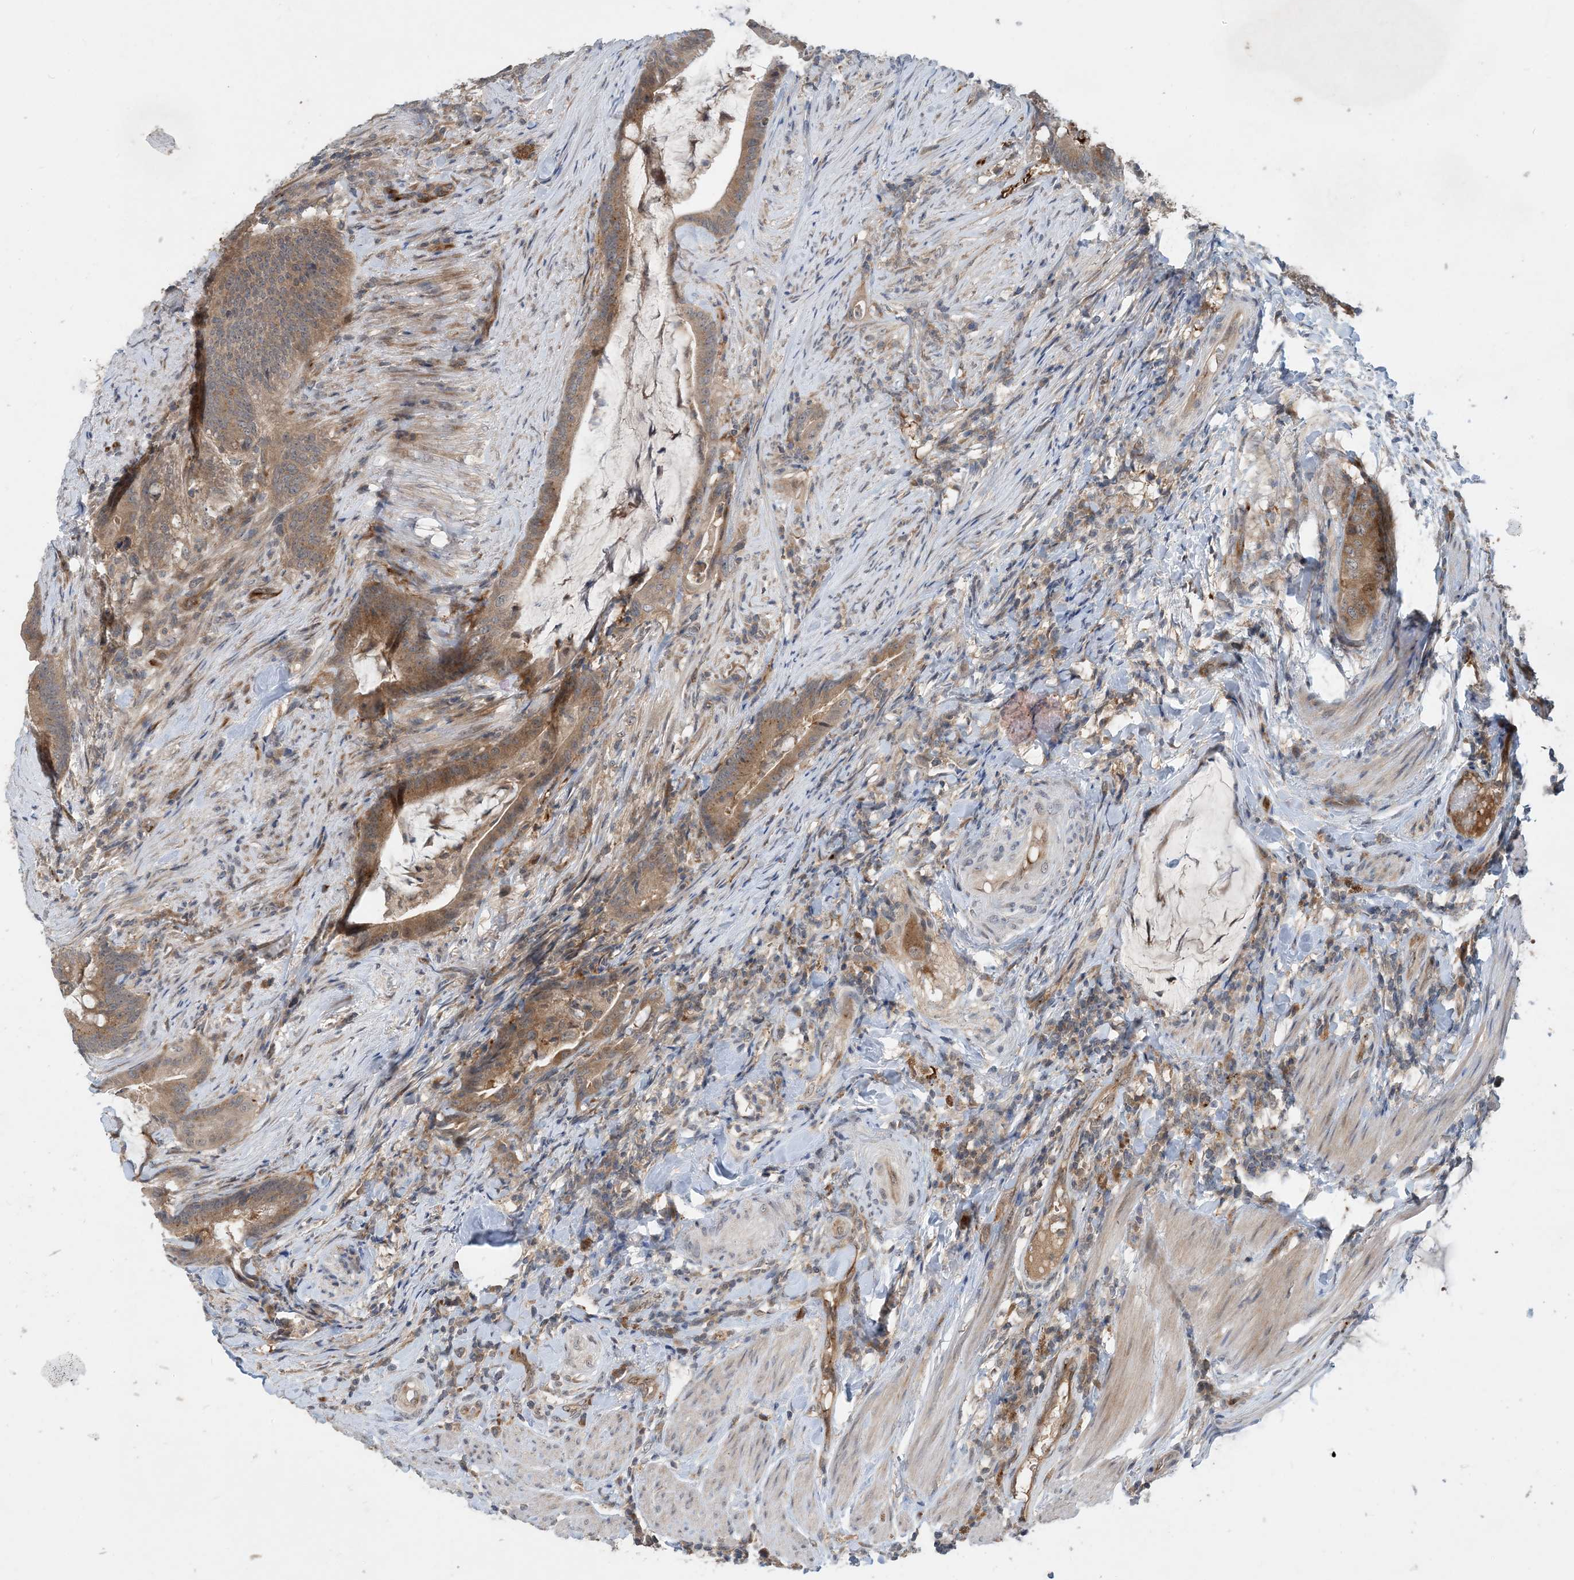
{"staining": {"intensity": "moderate", "quantity": ">75%", "location": "cytoplasmic/membranous"}, "tissue": "colorectal cancer", "cell_type": "Tumor cells", "image_type": "cancer", "snomed": [{"axis": "morphology", "description": "Adenocarcinoma, NOS"}, {"axis": "topography", "description": "Colon"}], "caption": "Immunohistochemical staining of human colorectal cancer shows moderate cytoplasmic/membranous protein staining in approximately >75% of tumor cells. Immunohistochemistry (ihc) stains the protein in brown and the nuclei are stained blue.", "gene": "TINAG", "patient": {"sex": "female", "age": 66}}